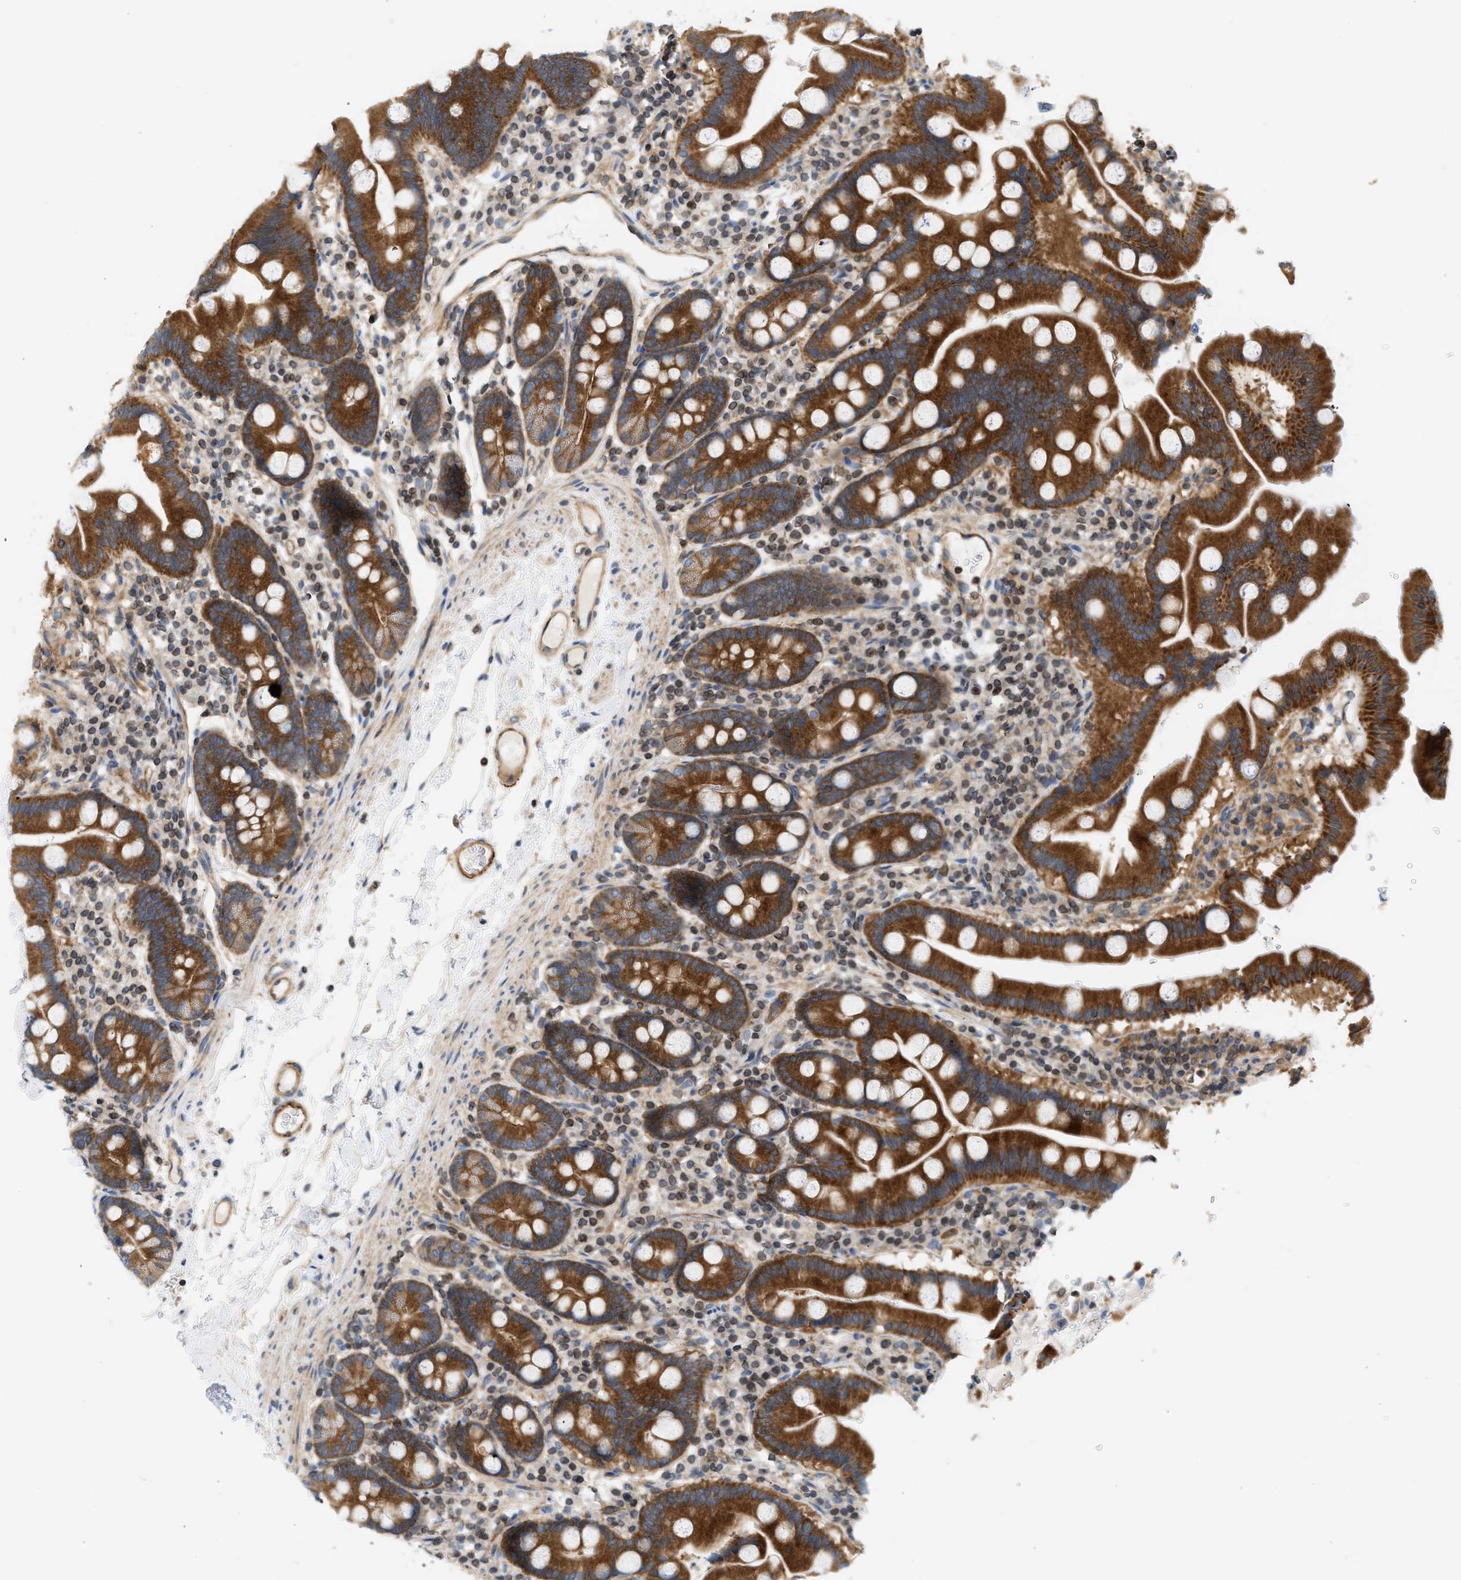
{"staining": {"intensity": "strong", "quantity": ">75%", "location": "cytoplasmic/membranous"}, "tissue": "duodenum", "cell_type": "Glandular cells", "image_type": "normal", "snomed": [{"axis": "morphology", "description": "Normal tissue, NOS"}, {"axis": "topography", "description": "Duodenum"}], "caption": "High-magnification brightfield microscopy of unremarkable duodenum stained with DAB (3,3'-diaminobenzidine) (brown) and counterstained with hematoxylin (blue). glandular cells exhibit strong cytoplasmic/membranous expression is seen in approximately>75% of cells. (DAB = brown stain, brightfield microscopy at high magnification).", "gene": "STRN", "patient": {"sex": "male", "age": 50}}